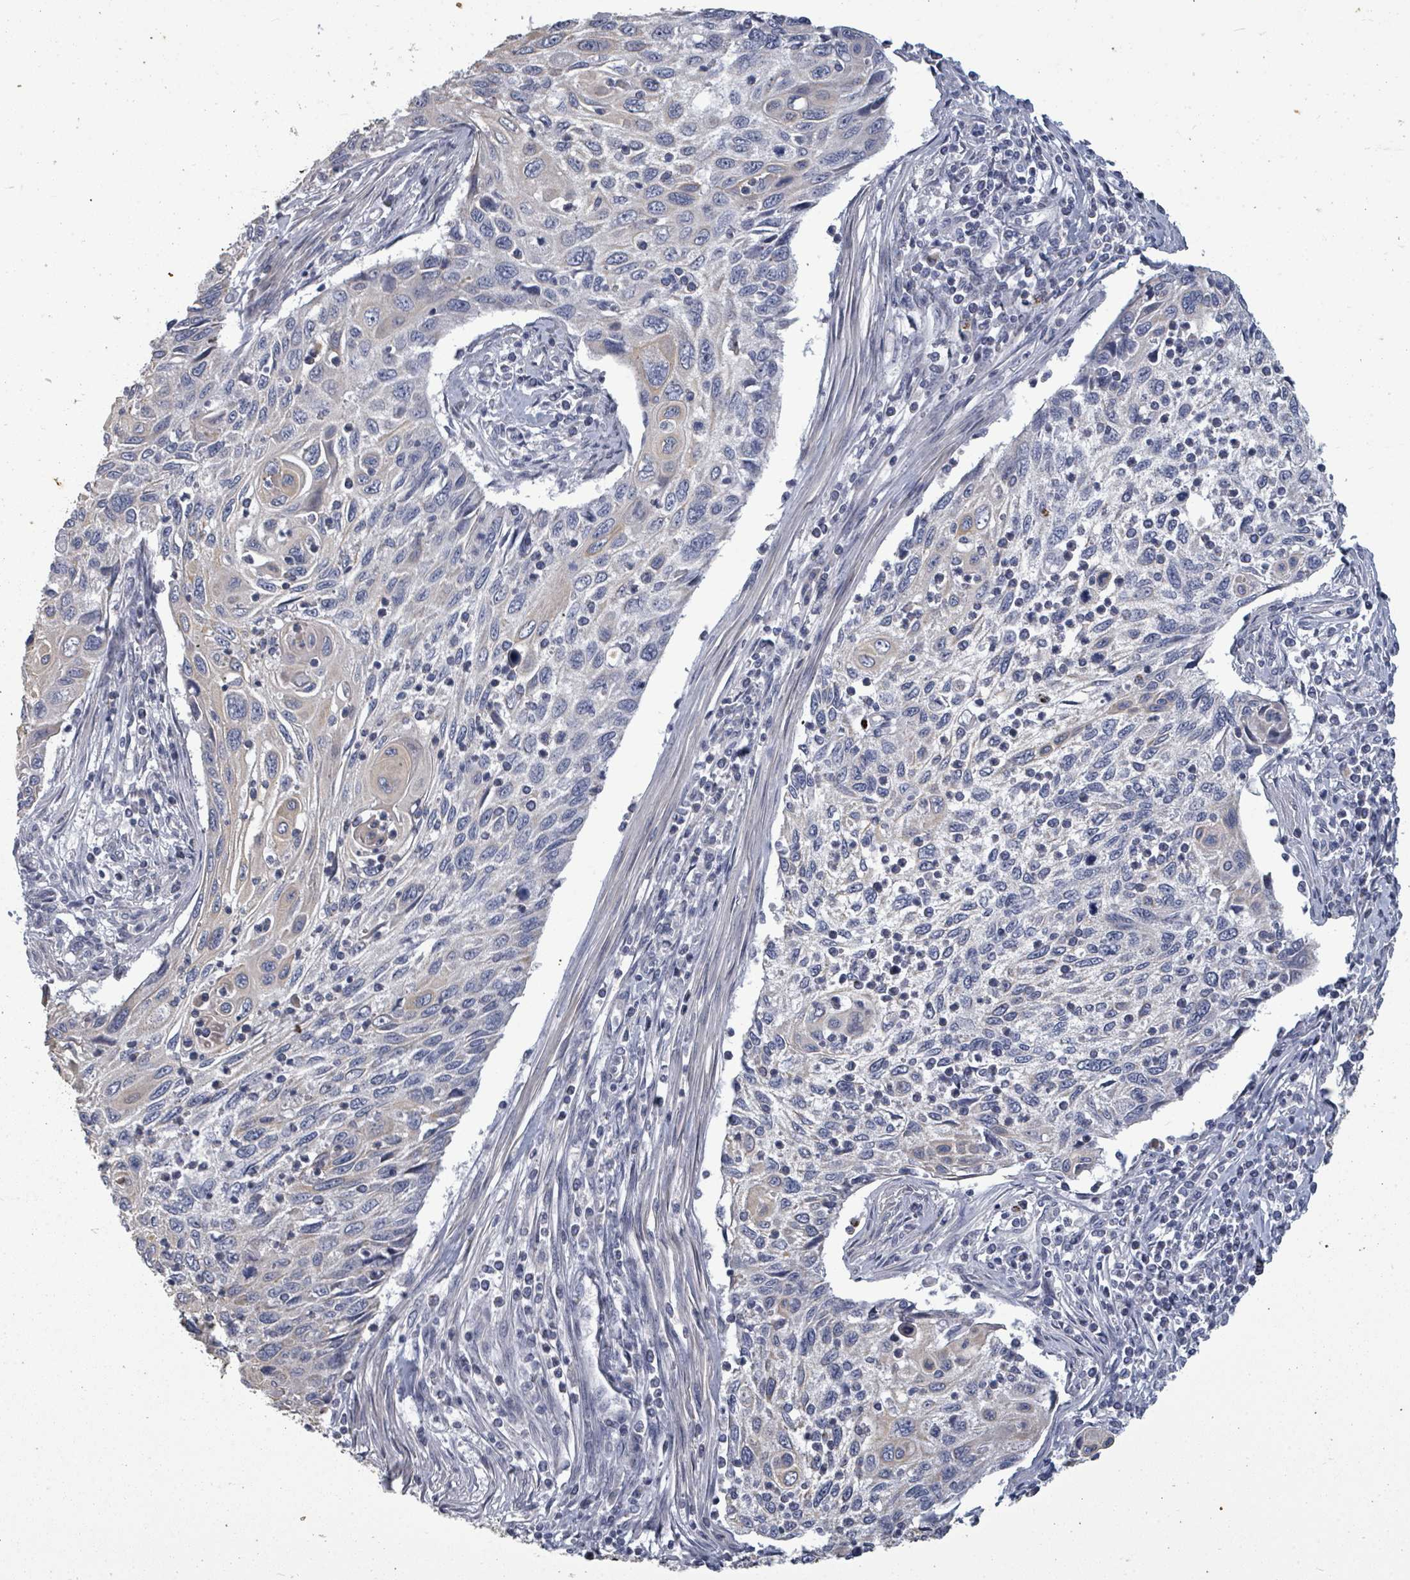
{"staining": {"intensity": "negative", "quantity": "none", "location": "none"}, "tissue": "cervical cancer", "cell_type": "Tumor cells", "image_type": "cancer", "snomed": [{"axis": "morphology", "description": "Squamous cell carcinoma, NOS"}, {"axis": "topography", "description": "Cervix"}], "caption": "Immunohistochemistry of cervical cancer shows no positivity in tumor cells.", "gene": "ASB12", "patient": {"sex": "female", "age": 70}}